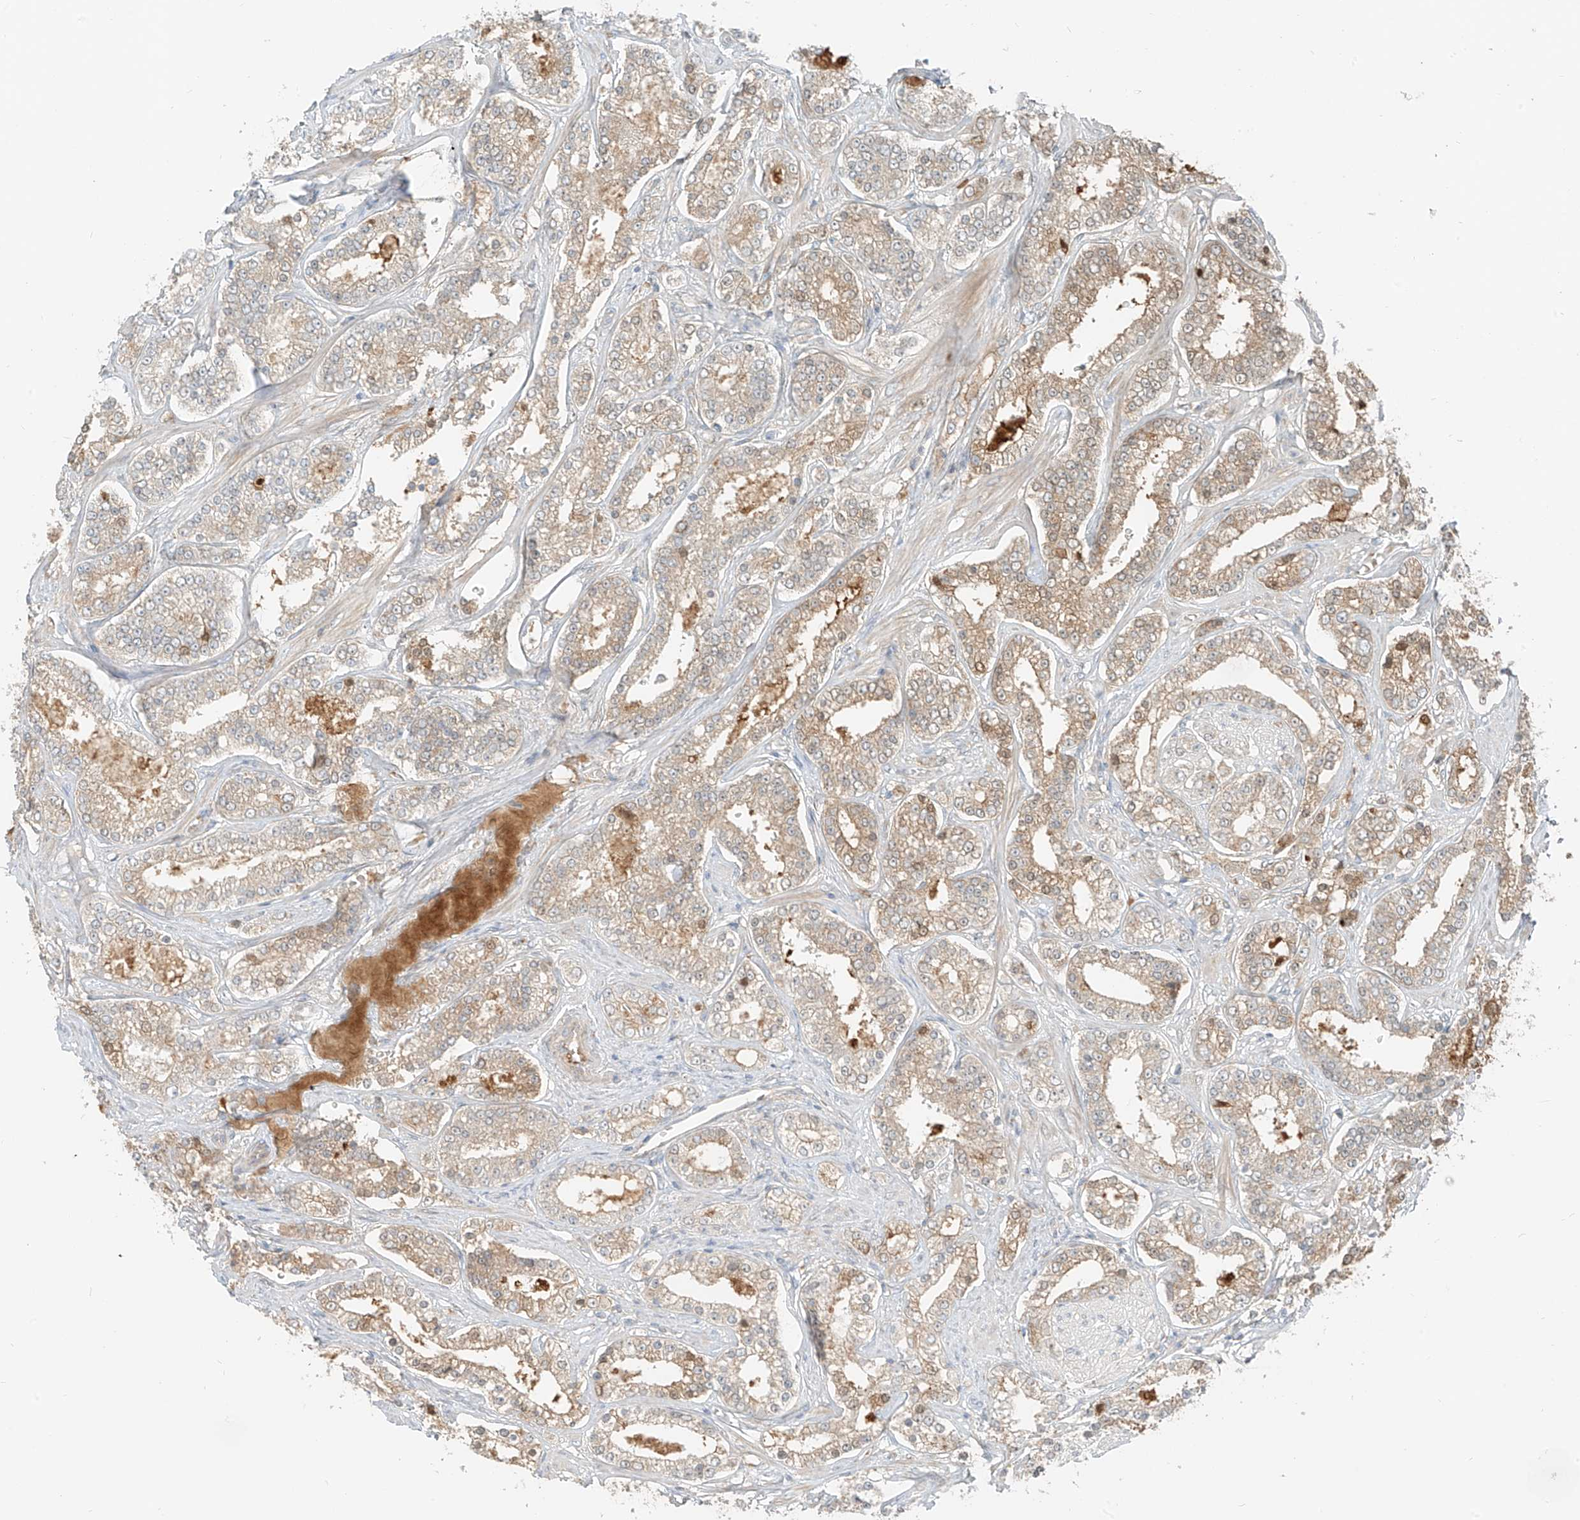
{"staining": {"intensity": "moderate", "quantity": "<25%", "location": "cytoplasmic/membranous"}, "tissue": "prostate cancer", "cell_type": "Tumor cells", "image_type": "cancer", "snomed": [{"axis": "morphology", "description": "Normal tissue, NOS"}, {"axis": "morphology", "description": "Adenocarcinoma, High grade"}, {"axis": "topography", "description": "Prostate"}], "caption": "Immunohistochemical staining of prostate cancer displays low levels of moderate cytoplasmic/membranous positivity in about <25% of tumor cells. The protein of interest is shown in brown color, while the nuclei are stained blue.", "gene": "FSTL1", "patient": {"sex": "male", "age": 83}}